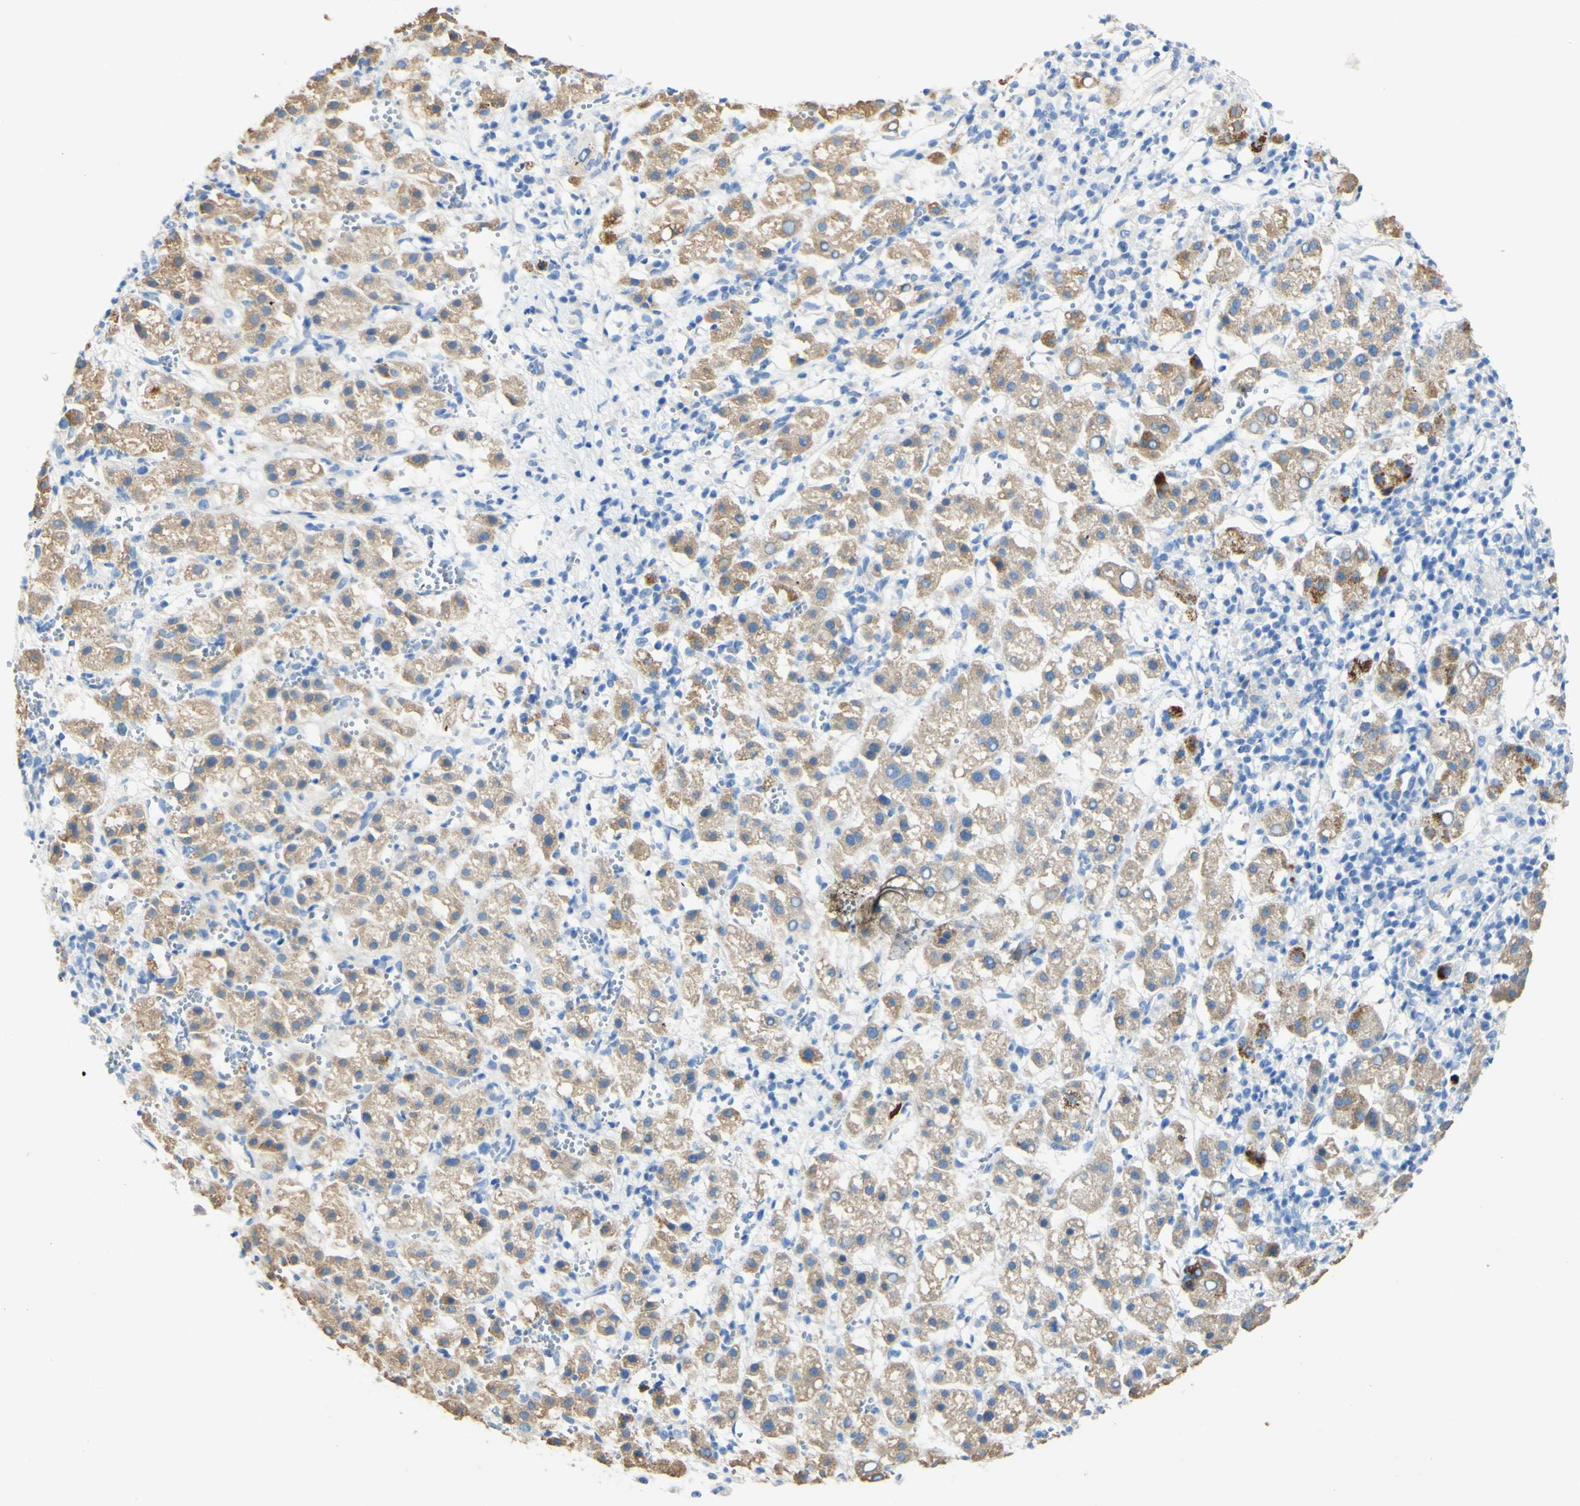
{"staining": {"intensity": "moderate", "quantity": ">75%", "location": "cytoplasmic/membranous"}, "tissue": "liver cancer", "cell_type": "Tumor cells", "image_type": "cancer", "snomed": [{"axis": "morphology", "description": "Carcinoma, Hepatocellular, NOS"}, {"axis": "topography", "description": "Liver"}], "caption": "Immunohistochemical staining of liver cancer shows medium levels of moderate cytoplasmic/membranous protein staining in approximately >75% of tumor cells.", "gene": "FGF4", "patient": {"sex": "female", "age": 58}}